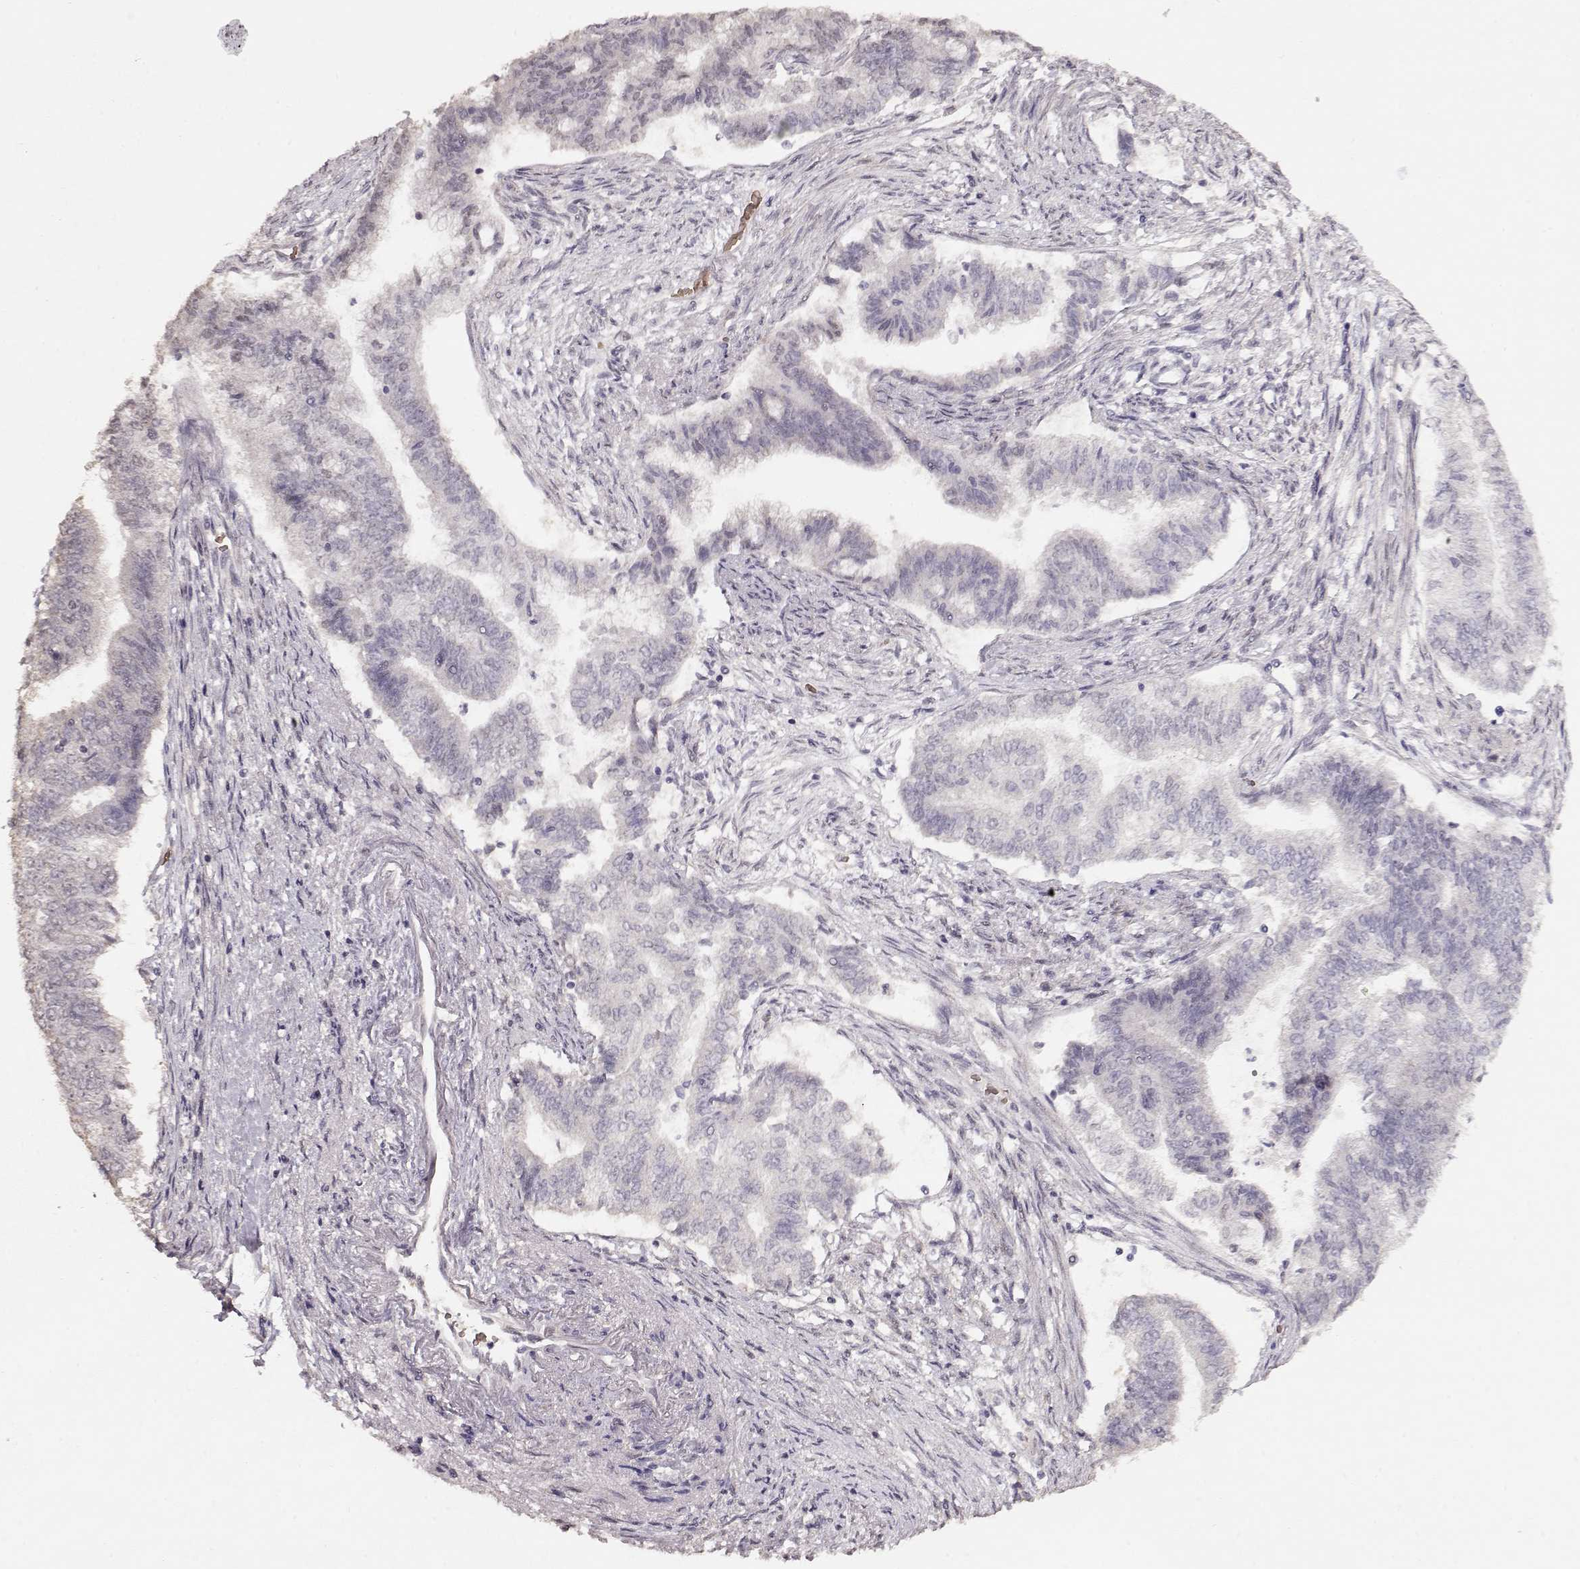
{"staining": {"intensity": "negative", "quantity": "none", "location": "none"}, "tissue": "endometrial cancer", "cell_type": "Tumor cells", "image_type": "cancer", "snomed": [{"axis": "morphology", "description": "Adenocarcinoma, NOS"}, {"axis": "topography", "description": "Endometrium"}], "caption": "DAB (3,3'-diaminobenzidine) immunohistochemical staining of human endometrial cancer exhibits no significant positivity in tumor cells.", "gene": "PCP4", "patient": {"sex": "female", "age": 65}}